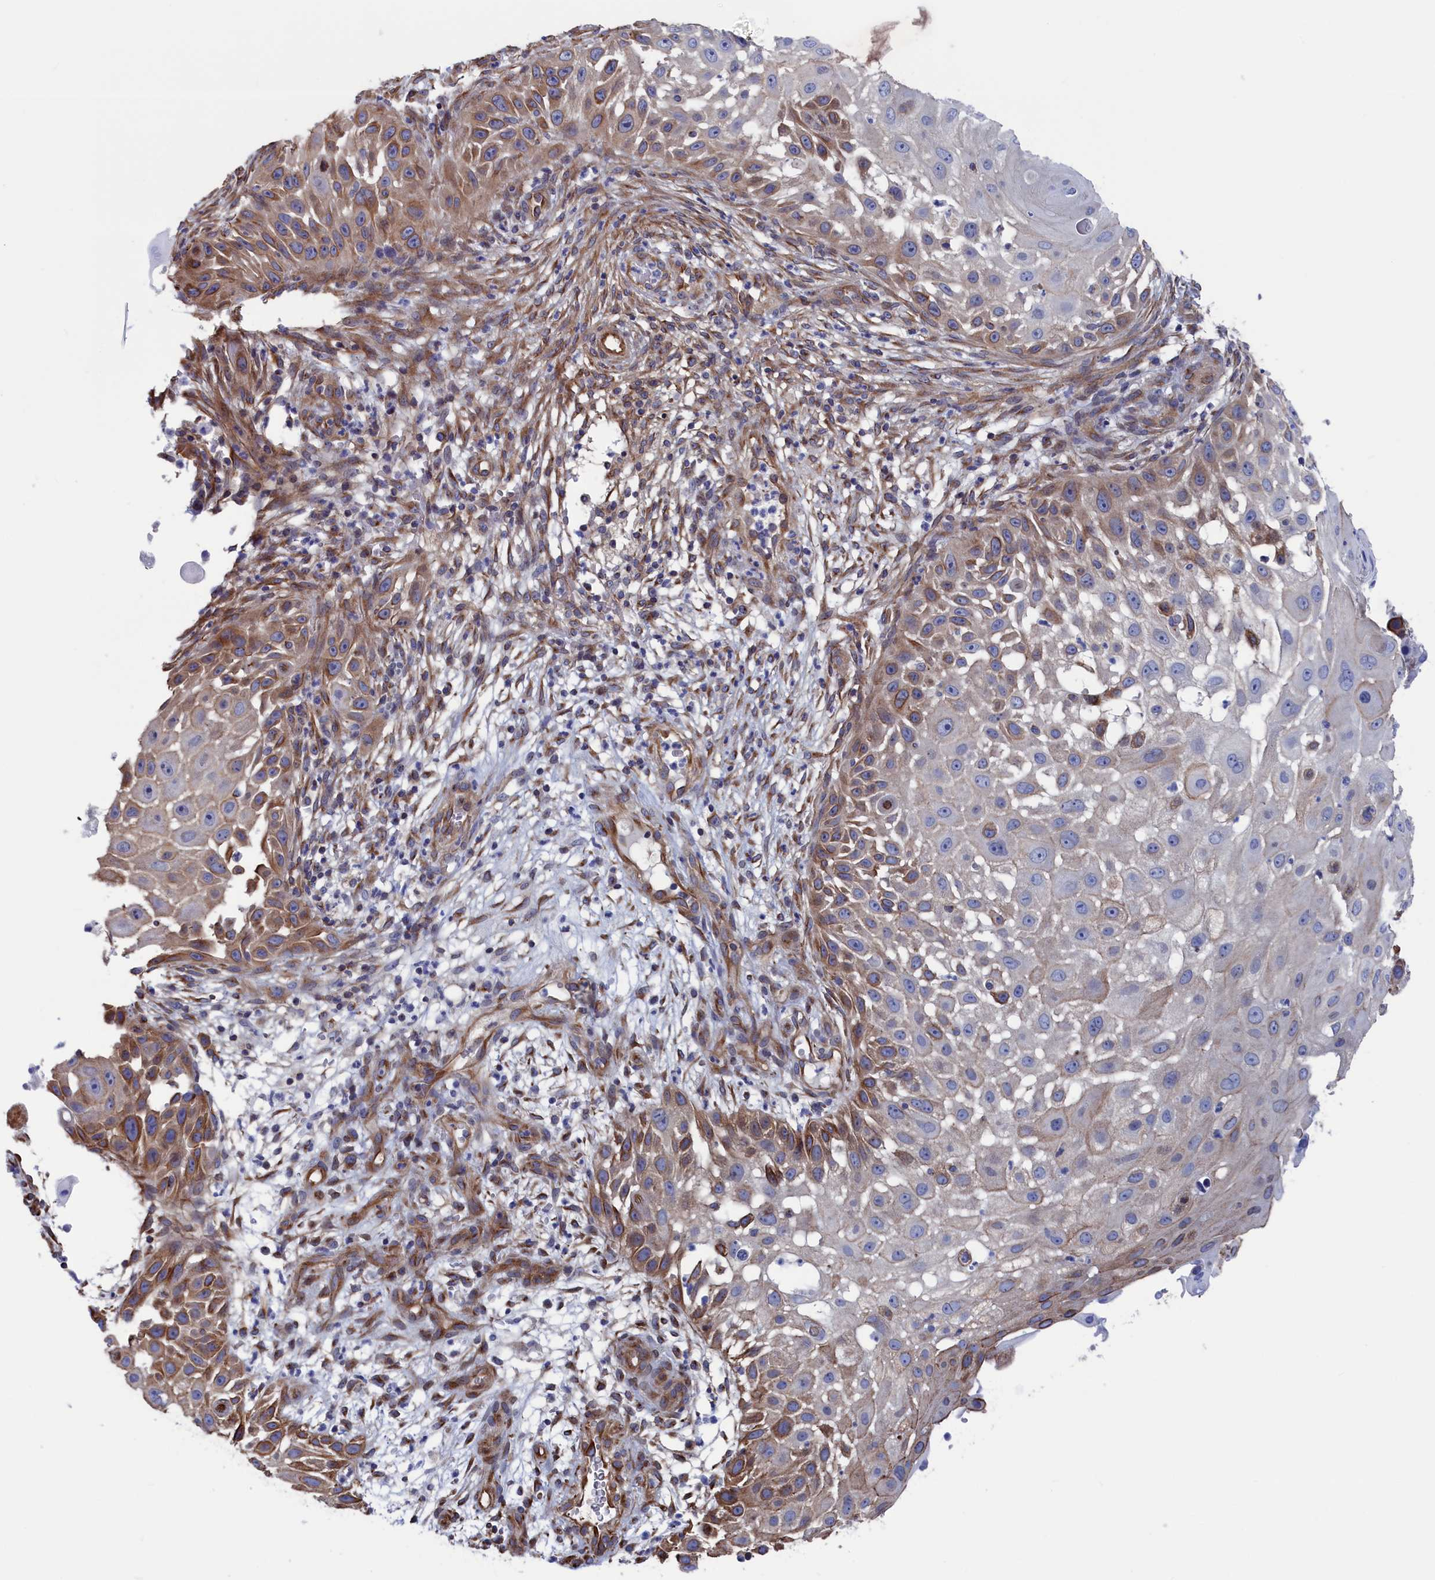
{"staining": {"intensity": "moderate", "quantity": "25%-75%", "location": "cytoplasmic/membranous"}, "tissue": "skin cancer", "cell_type": "Tumor cells", "image_type": "cancer", "snomed": [{"axis": "morphology", "description": "Squamous cell carcinoma, NOS"}, {"axis": "topography", "description": "Skin"}], "caption": "High-power microscopy captured an immunohistochemistry image of skin squamous cell carcinoma, revealing moderate cytoplasmic/membranous positivity in about 25%-75% of tumor cells.", "gene": "NUTF2", "patient": {"sex": "female", "age": 44}}